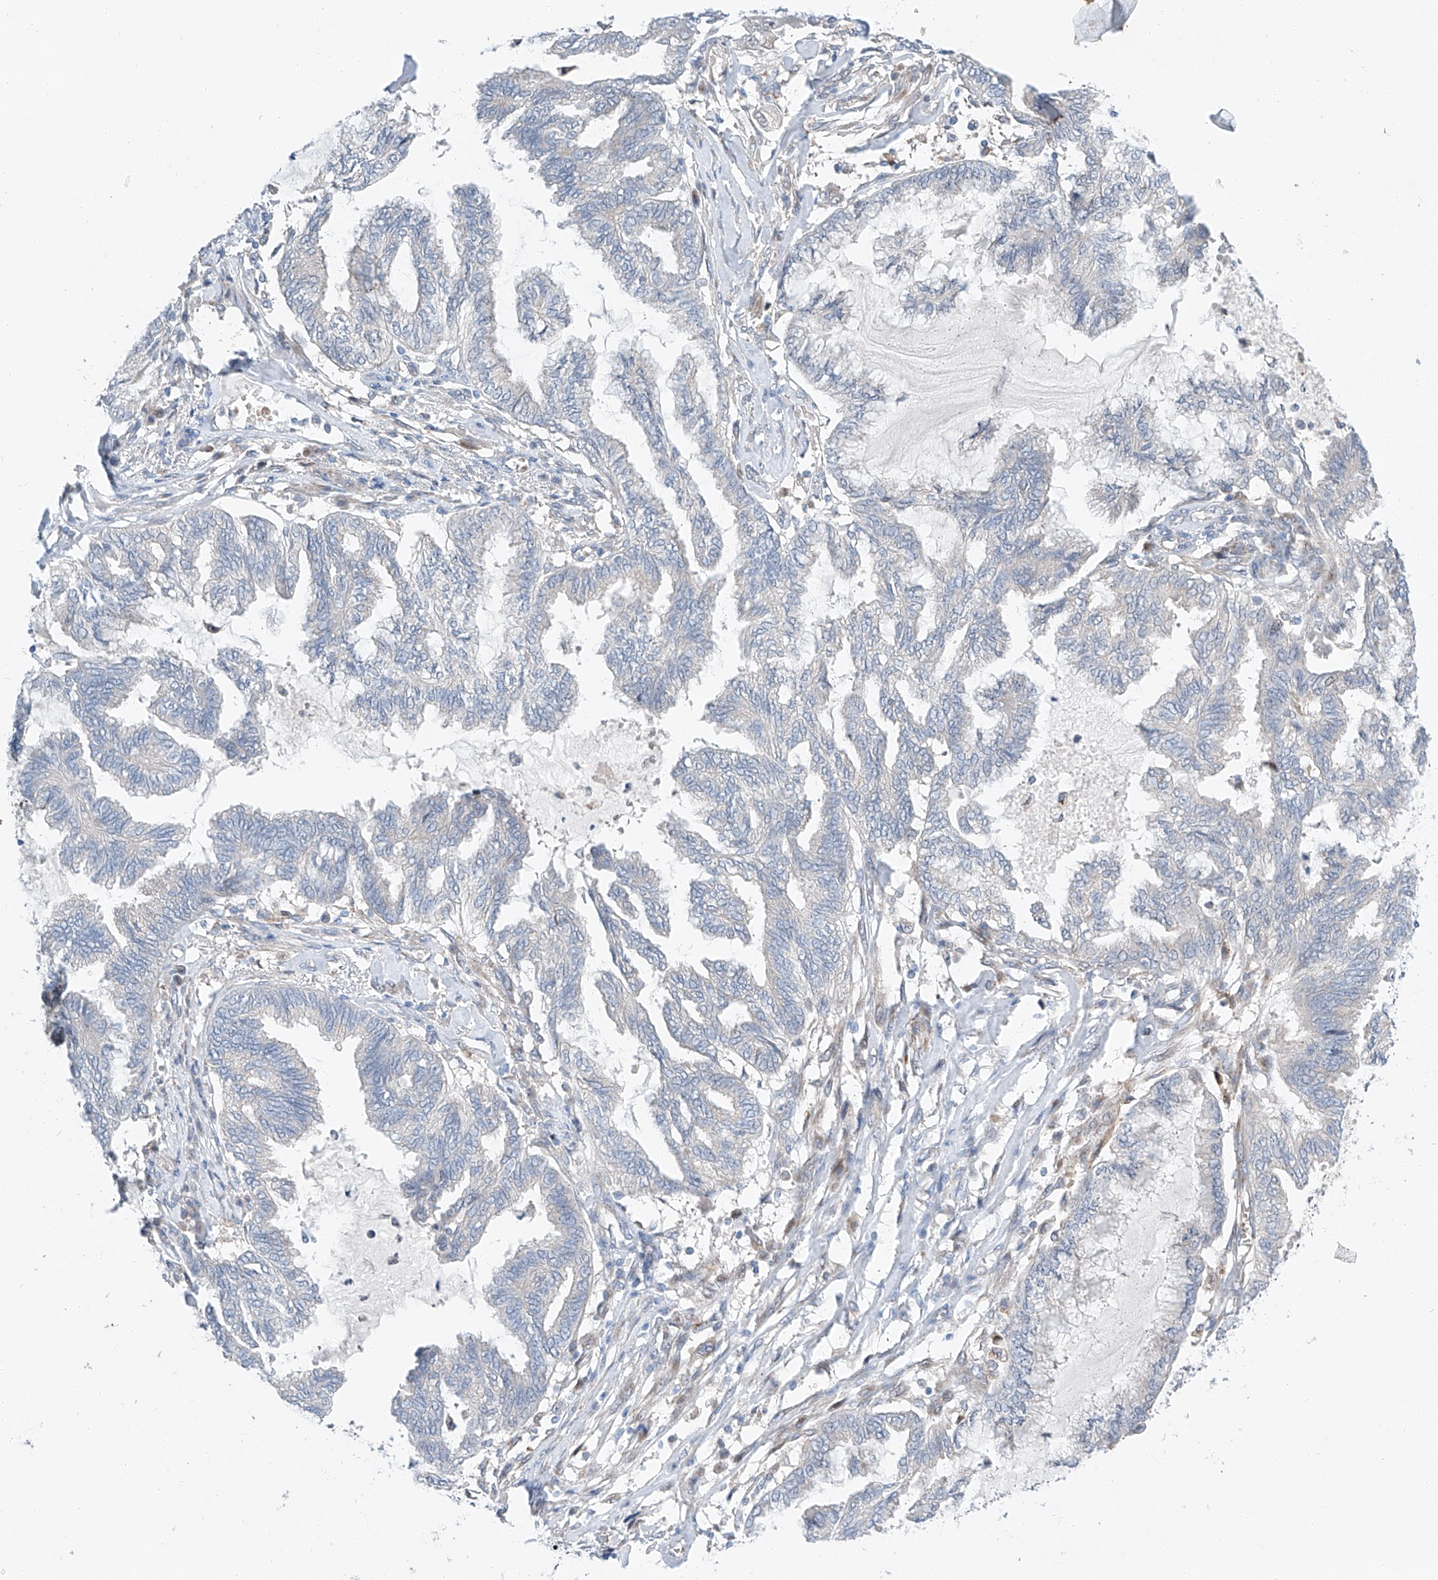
{"staining": {"intensity": "negative", "quantity": "none", "location": "none"}, "tissue": "endometrial cancer", "cell_type": "Tumor cells", "image_type": "cancer", "snomed": [{"axis": "morphology", "description": "Adenocarcinoma, NOS"}, {"axis": "topography", "description": "Endometrium"}], "caption": "The immunohistochemistry micrograph has no significant expression in tumor cells of endometrial cancer (adenocarcinoma) tissue. The staining was performed using DAB (3,3'-diaminobenzidine) to visualize the protein expression in brown, while the nuclei were stained in blue with hematoxylin (Magnification: 20x).", "gene": "CLDND1", "patient": {"sex": "female", "age": 86}}